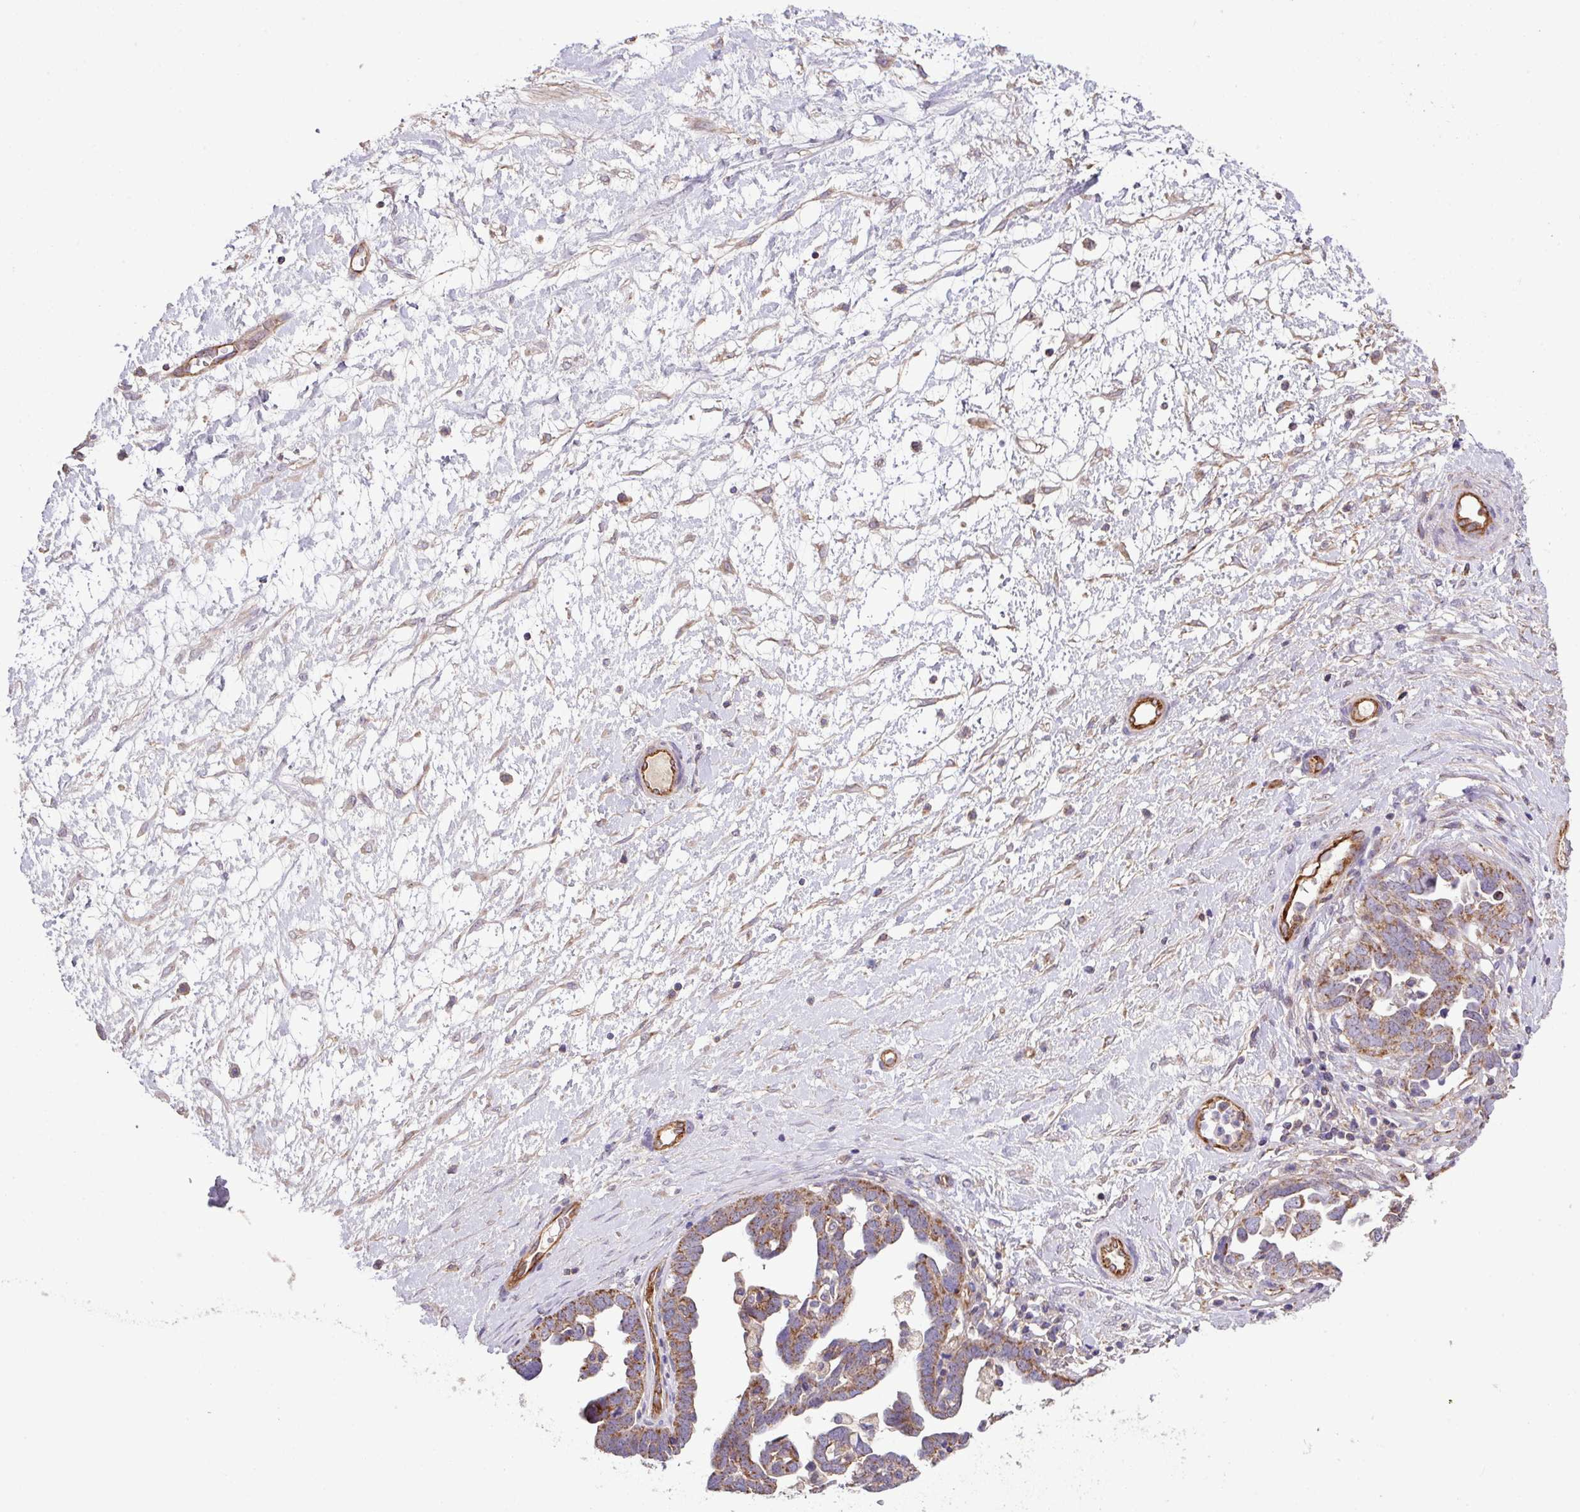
{"staining": {"intensity": "moderate", "quantity": "25%-75%", "location": "cytoplasmic/membranous"}, "tissue": "ovarian cancer", "cell_type": "Tumor cells", "image_type": "cancer", "snomed": [{"axis": "morphology", "description": "Cystadenocarcinoma, serous, NOS"}, {"axis": "topography", "description": "Ovary"}], "caption": "There is medium levels of moderate cytoplasmic/membranous staining in tumor cells of ovarian cancer (serous cystadenocarcinoma), as demonstrated by immunohistochemical staining (brown color).", "gene": "LRRC53", "patient": {"sex": "female", "age": 54}}